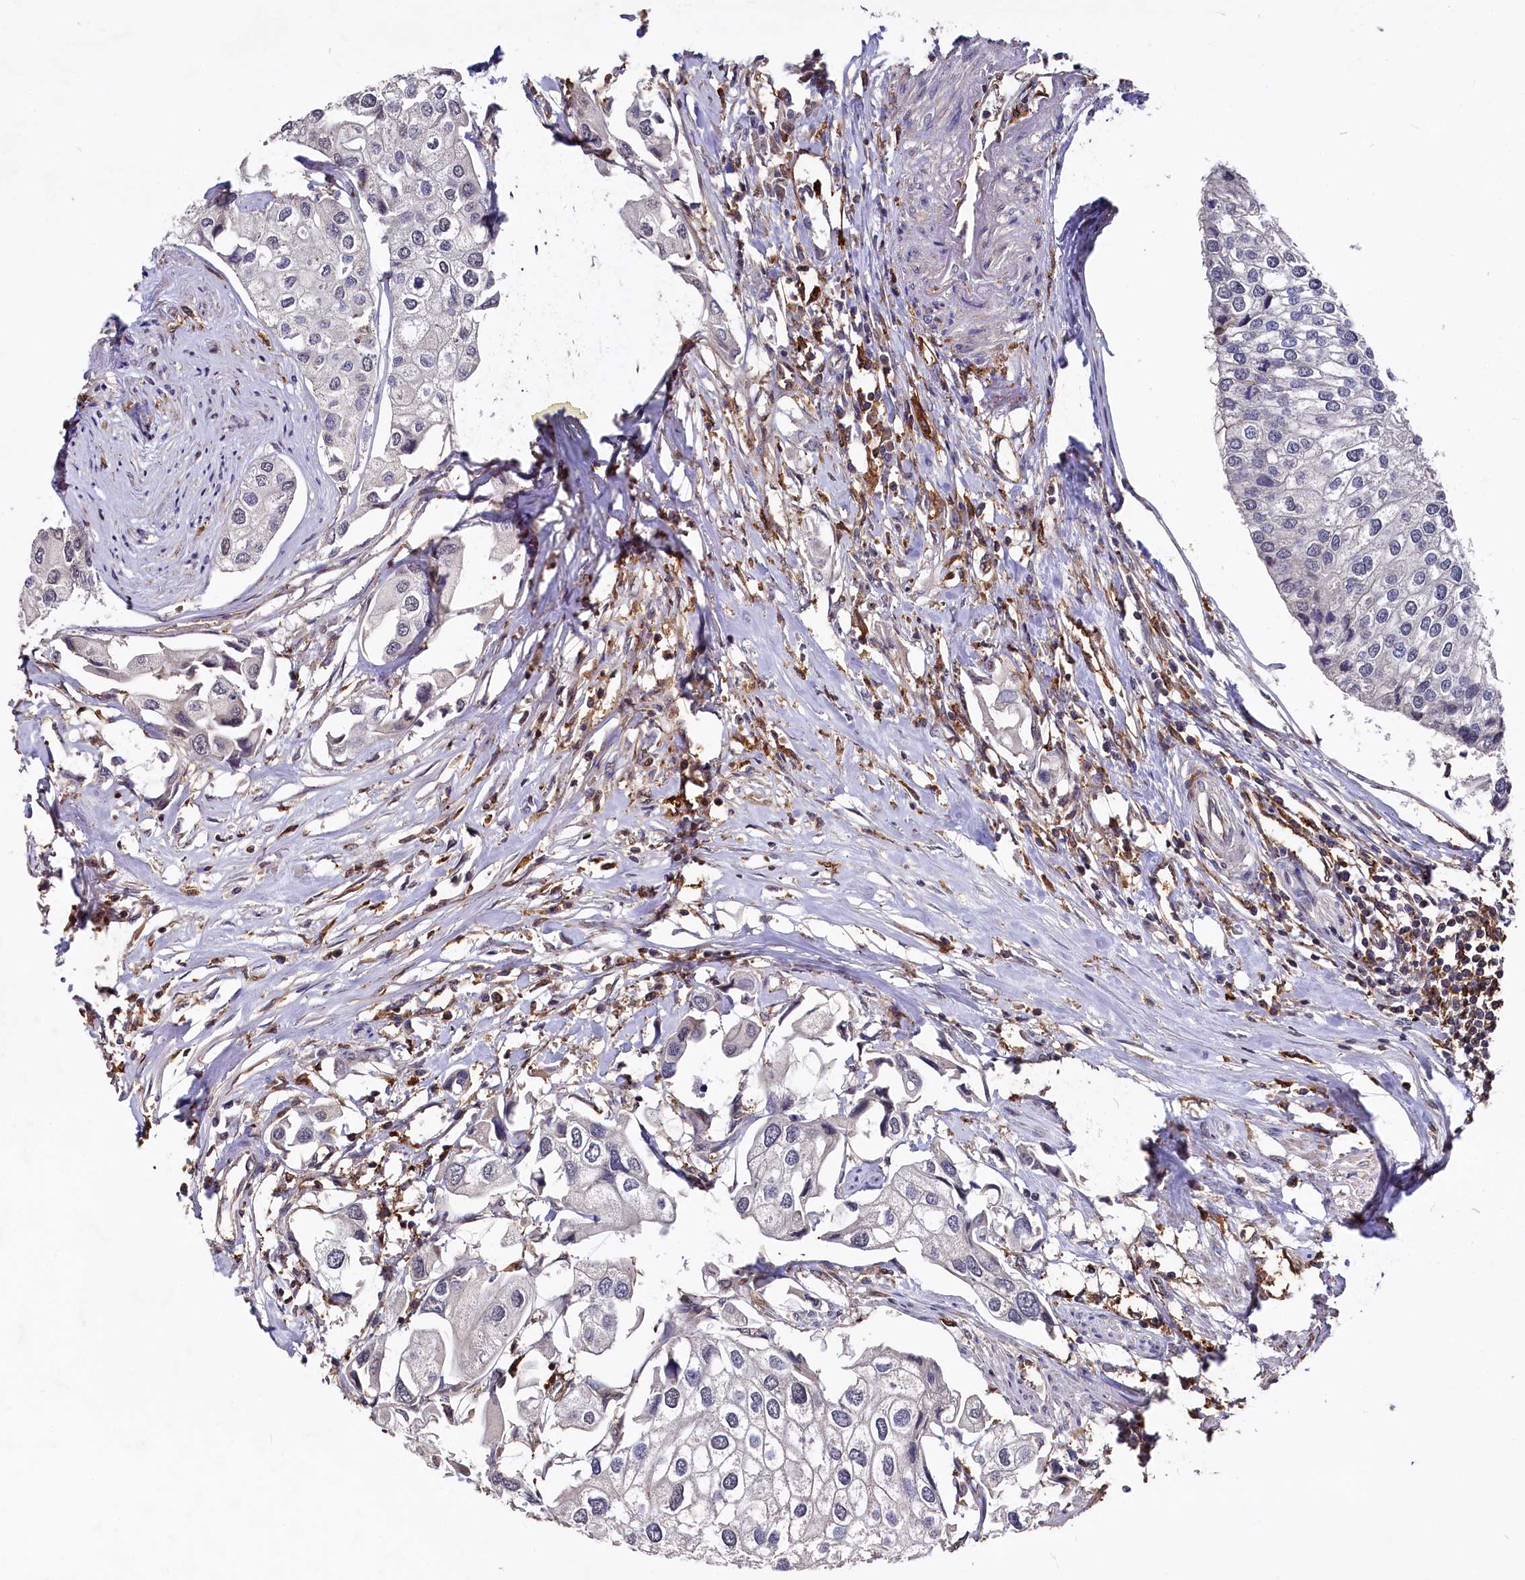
{"staining": {"intensity": "negative", "quantity": "none", "location": "none"}, "tissue": "urothelial cancer", "cell_type": "Tumor cells", "image_type": "cancer", "snomed": [{"axis": "morphology", "description": "Urothelial carcinoma, High grade"}, {"axis": "topography", "description": "Urinary bladder"}], "caption": "Immunohistochemical staining of high-grade urothelial carcinoma shows no significant positivity in tumor cells. (Brightfield microscopy of DAB immunohistochemistry at high magnification).", "gene": "PLEKHO2", "patient": {"sex": "male", "age": 64}}